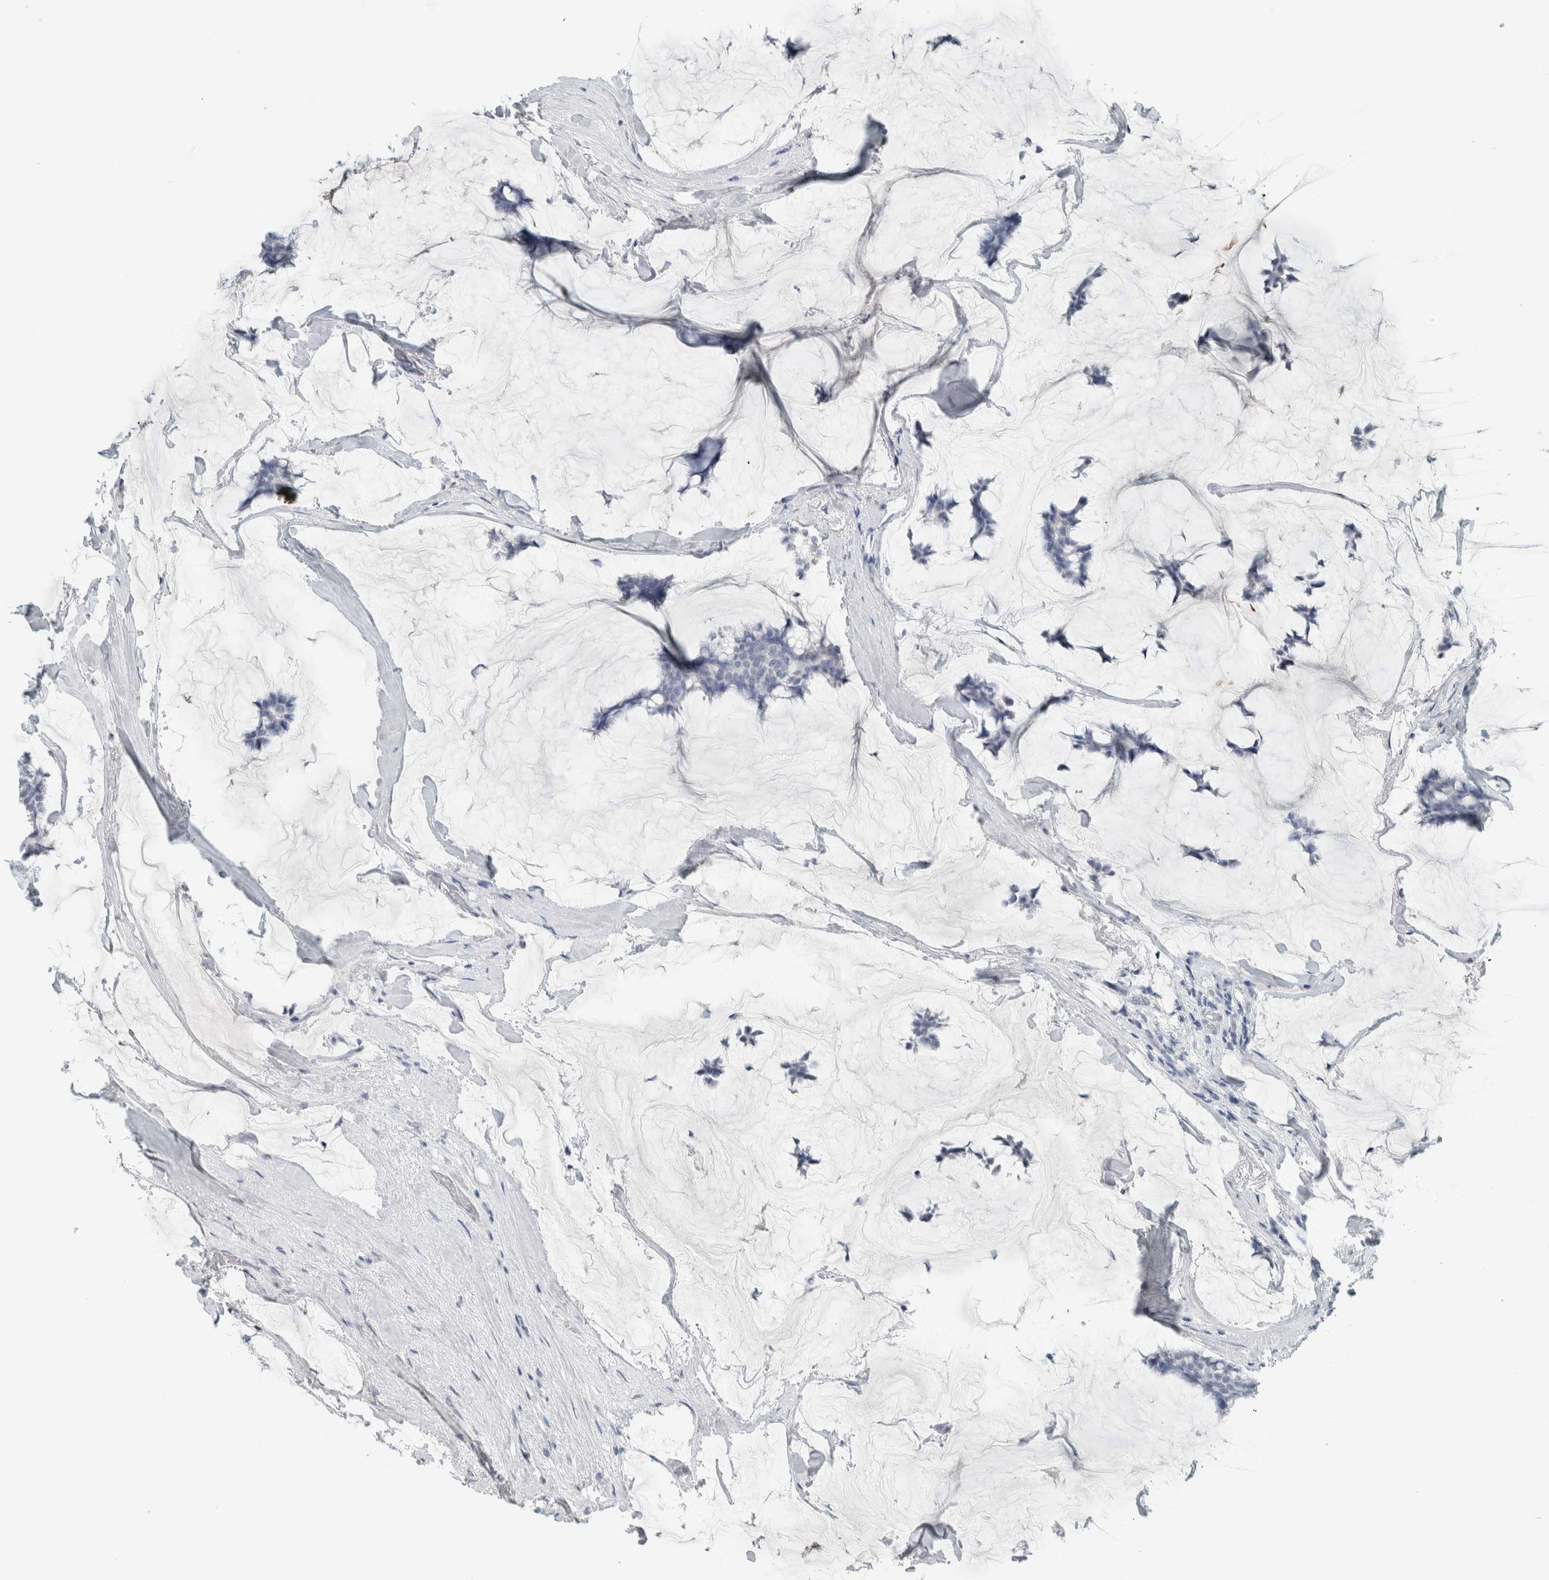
{"staining": {"intensity": "negative", "quantity": "none", "location": "none"}, "tissue": "breast cancer", "cell_type": "Tumor cells", "image_type": "cancer", "snomed": [{"axis": "morphology", "description": "Duct carcinoma"}, {"axis": "topography", "description": "Breast"}], "caption": "Protein analysis of breast cancer (infiltrating ductal carcinoma) shows no significant staining in tumor cells.", "gene": "TRIT1", "patient": {"sex": "female", "age": 93}}